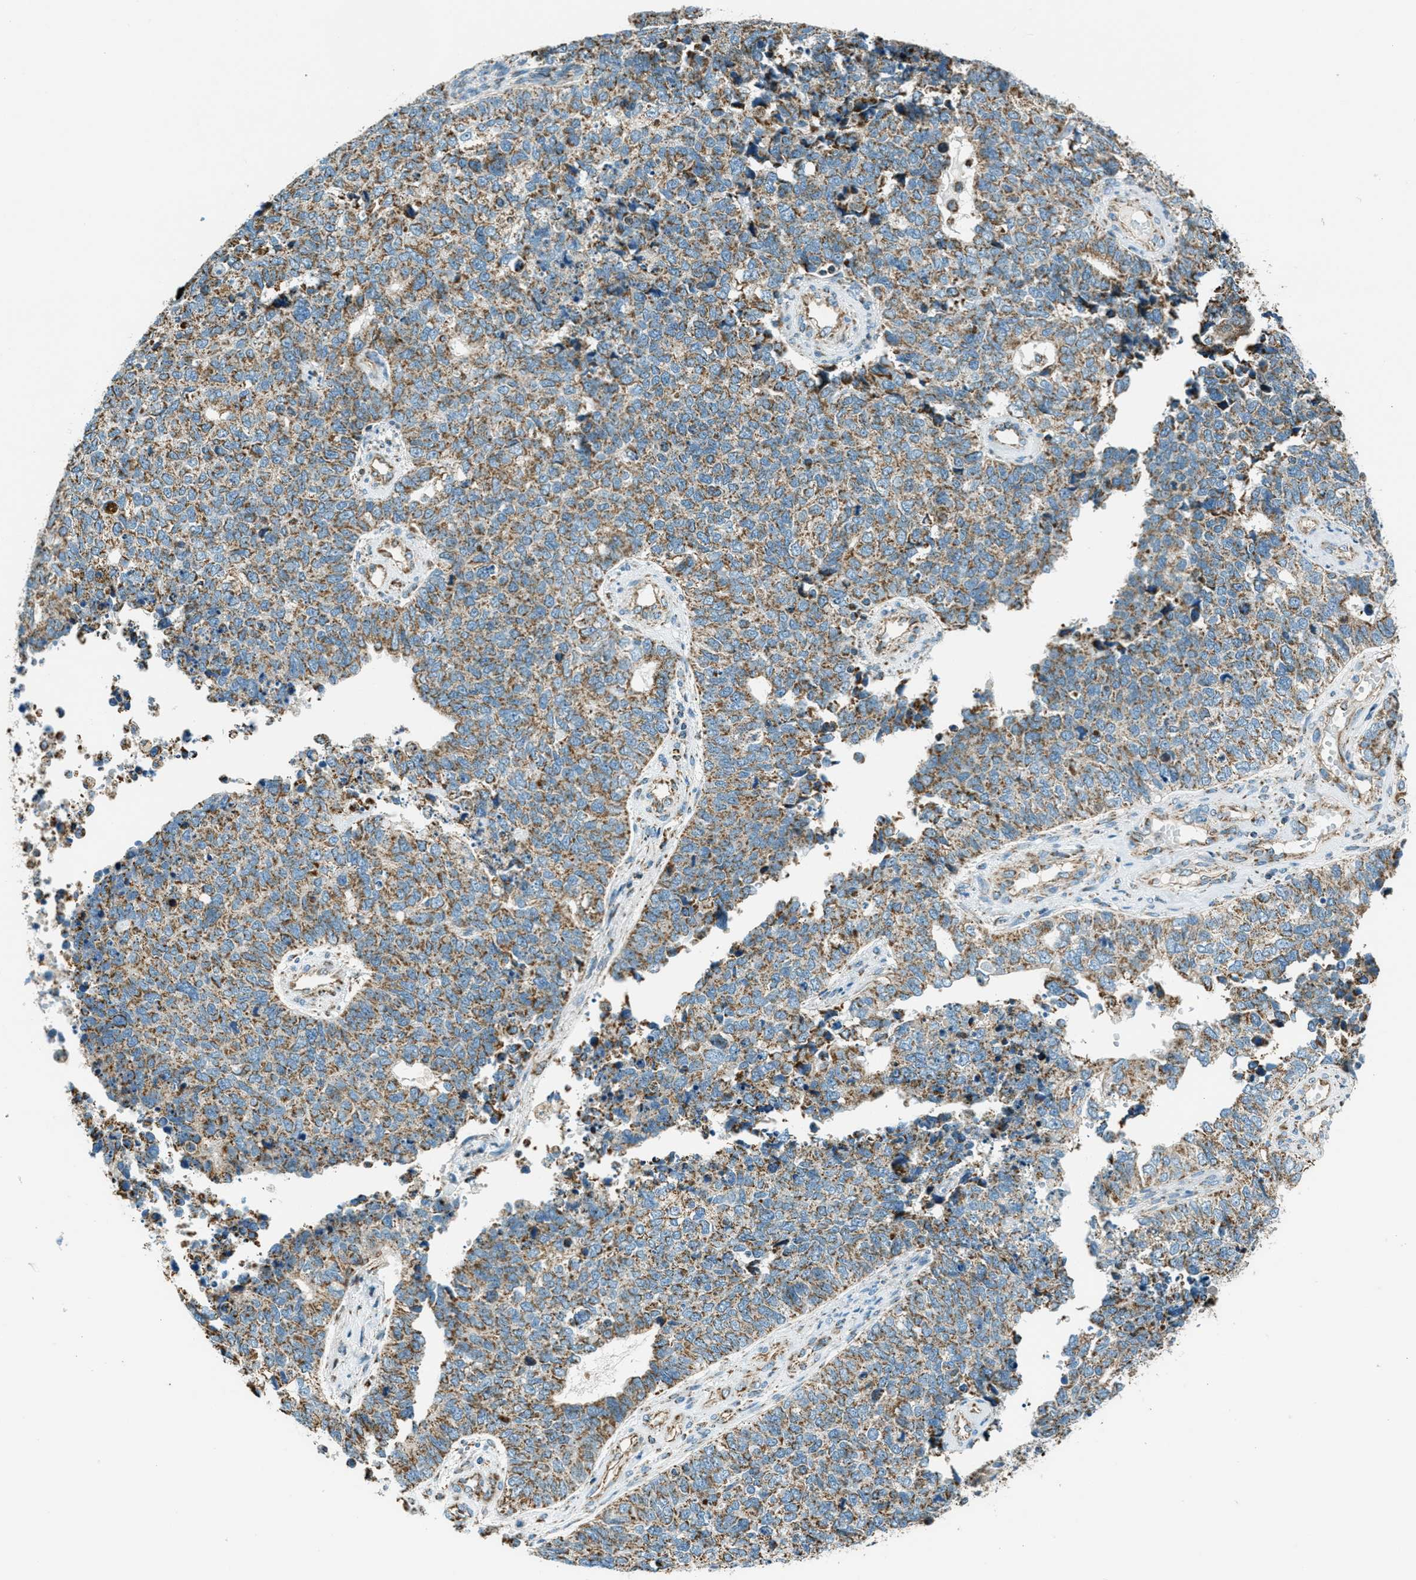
{"staining": {"intensity": "weak", "quantity": ">75%", "location": "cytoplasmic/membranous"}, "tissue": "cervical cancer", "cell_type": "Tumor cells", "image_type": "cancer", "snomed": [{"axis": "morphology", "description": "Squamous cell carcinoma, NOS"}, {"axis": "topography", "description": "Cervix"}], "caption": "A photomicrograph of human cervical cancer stained for a protein demonstrates weak cytoplasmic/membranous brown staining in tumor cells. (brown staining indicates protein expression, while blue staining denotes nuclei).", "gene": "CHST15", "patient": {"sex": "female", "age": 63}}